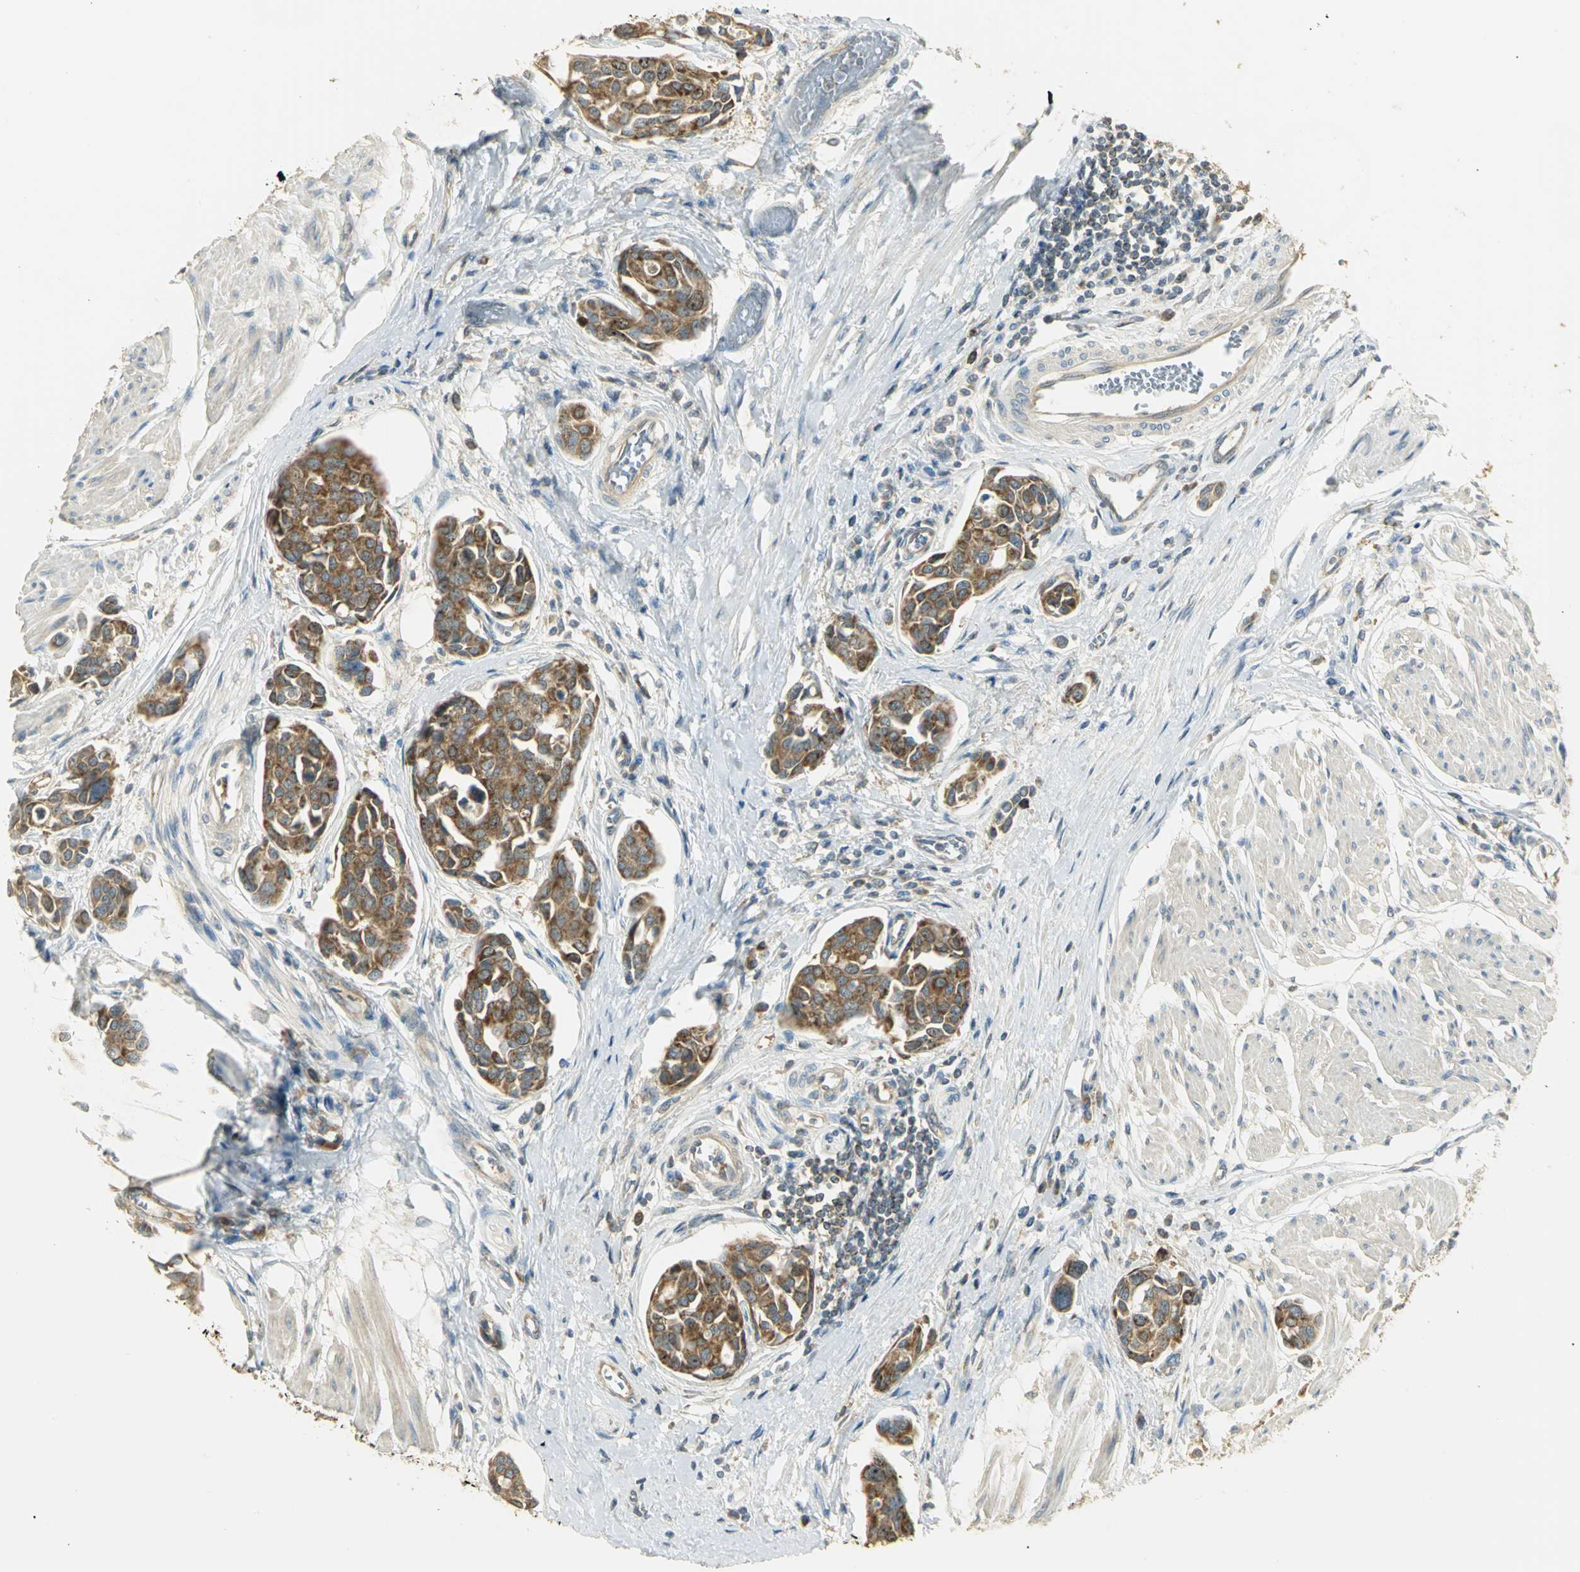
{"staining": {"intensity": "moderate", "quantity": ">75%", "location": "cytoplasmic/membranous"}, "tissue": "urothelial cancer", "cell_type": "Tumor cells", "image_type": "cancer", "snomed": [{"axis": "morphology", "description": "Urothelial carcinoma, High grade"}, {"axis": "topography", "description": "Urinary bladder"}], "caption": "Protein staining of urothelial cancer tissue demonstrates moderate cytoplasmic/membranous positivity in approximately >75% of tumor cells. The staining was performed using DAB (3,3'-diaminobenzidine) to visualize the protein expression in brown, while the nuclei were stained in blue with hematoxylin (Magnification: 20x).", "gene": "RARS1", "patient": {"sex": "male", "age": 78}}